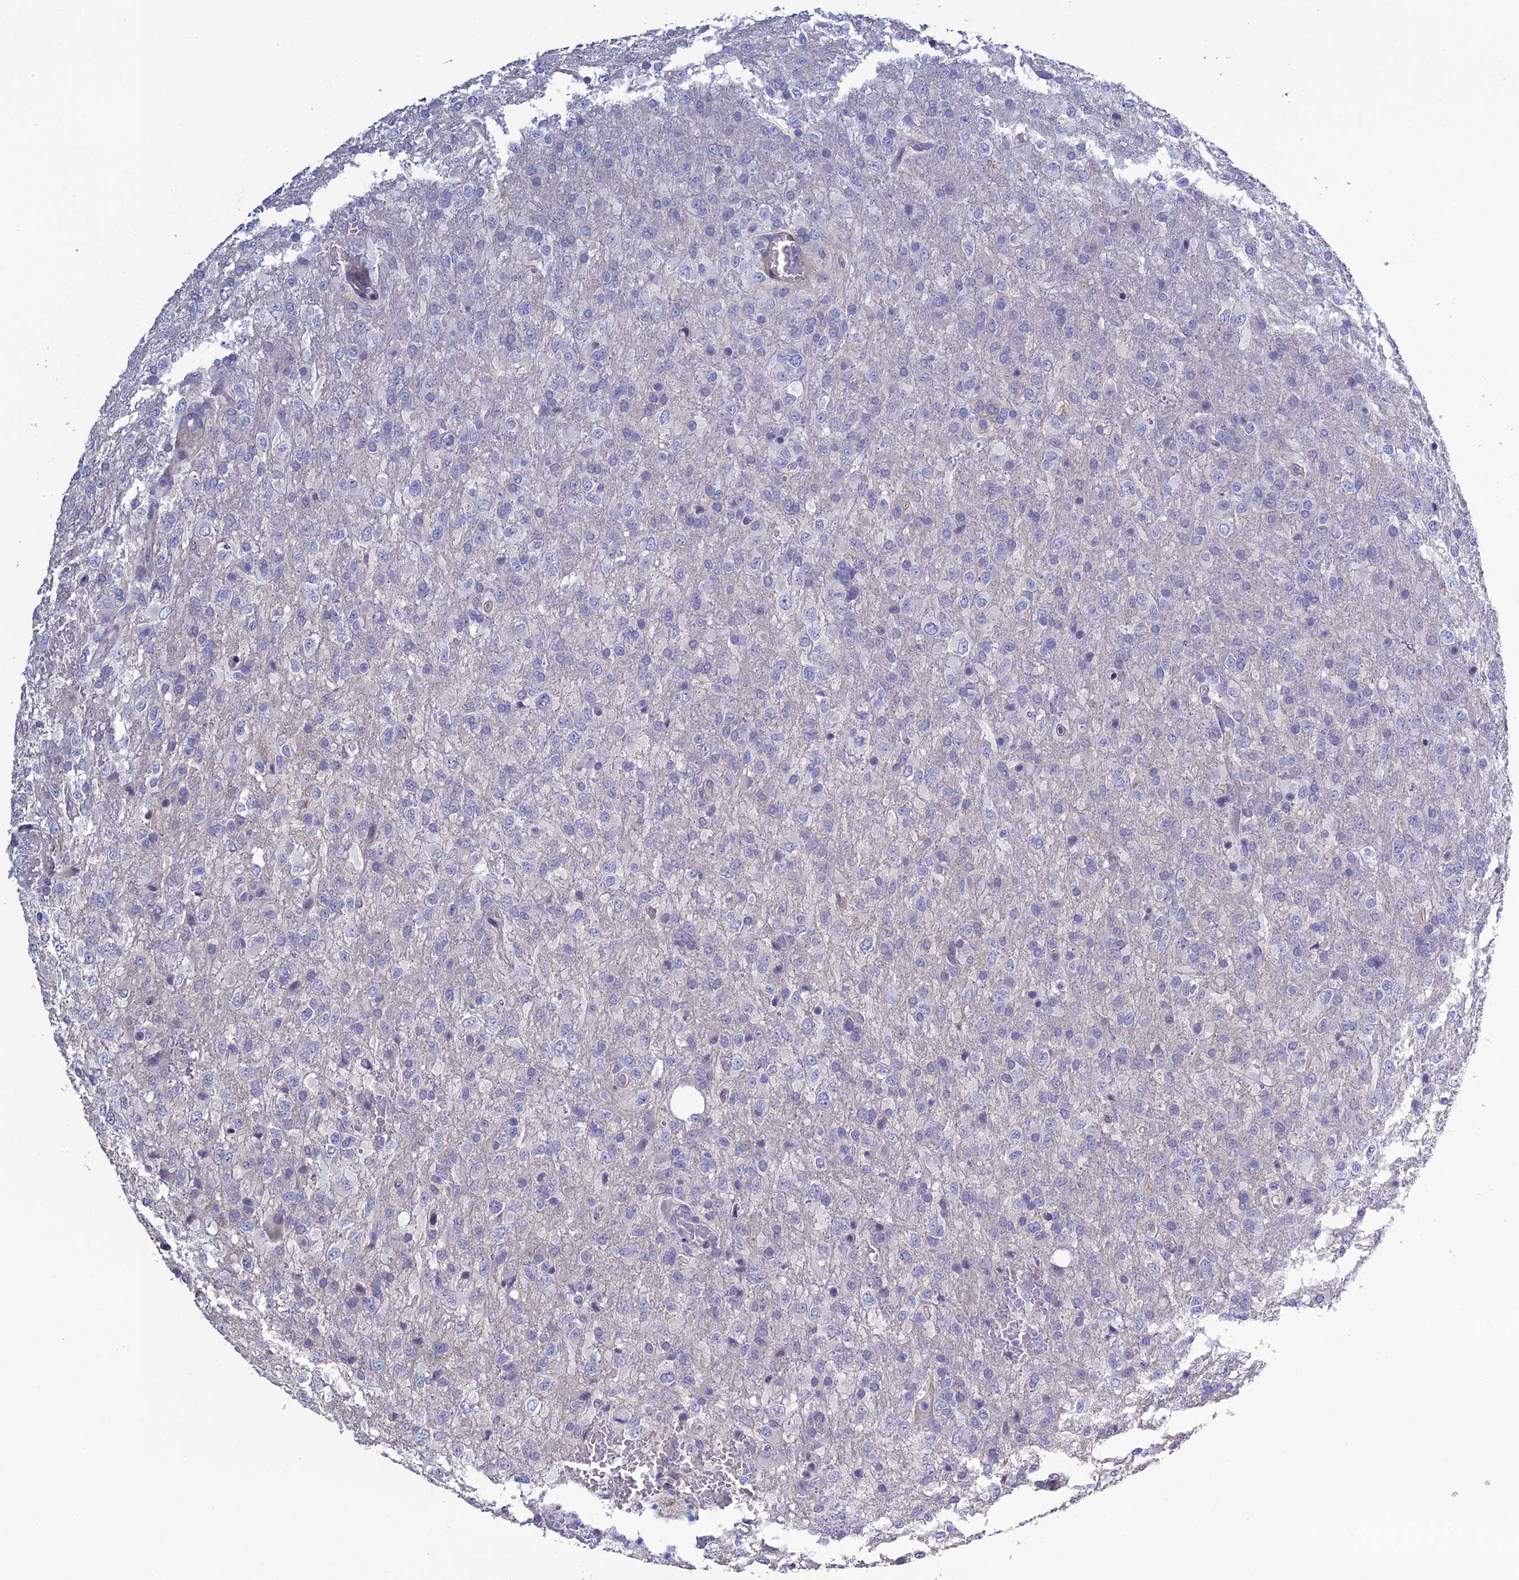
{"staining": {"intensity": "negative", "quantity": "none", "location": "none"}, "tissue": "glioma", "cell_type": "Tumor cells", "image_type": "cancer", "snomed": [{"axis": "morphology", "description": "Glioma, malignant, High grade"}, {"axis": "topography", "description": "Brain"}], "caption": "This histopathology image is of malignant high-grade glioma stained with immunohistochemistry (IHC) to label a protein in brown with the nuclei are counter-stained blue. There is no staining in tumor cells. (DAB (3,3'-diaminobenzidine) IHC with hematoxylin counter stain).", "gene": "LZTS2", "patient": {"sex": "female", "age": 74}}